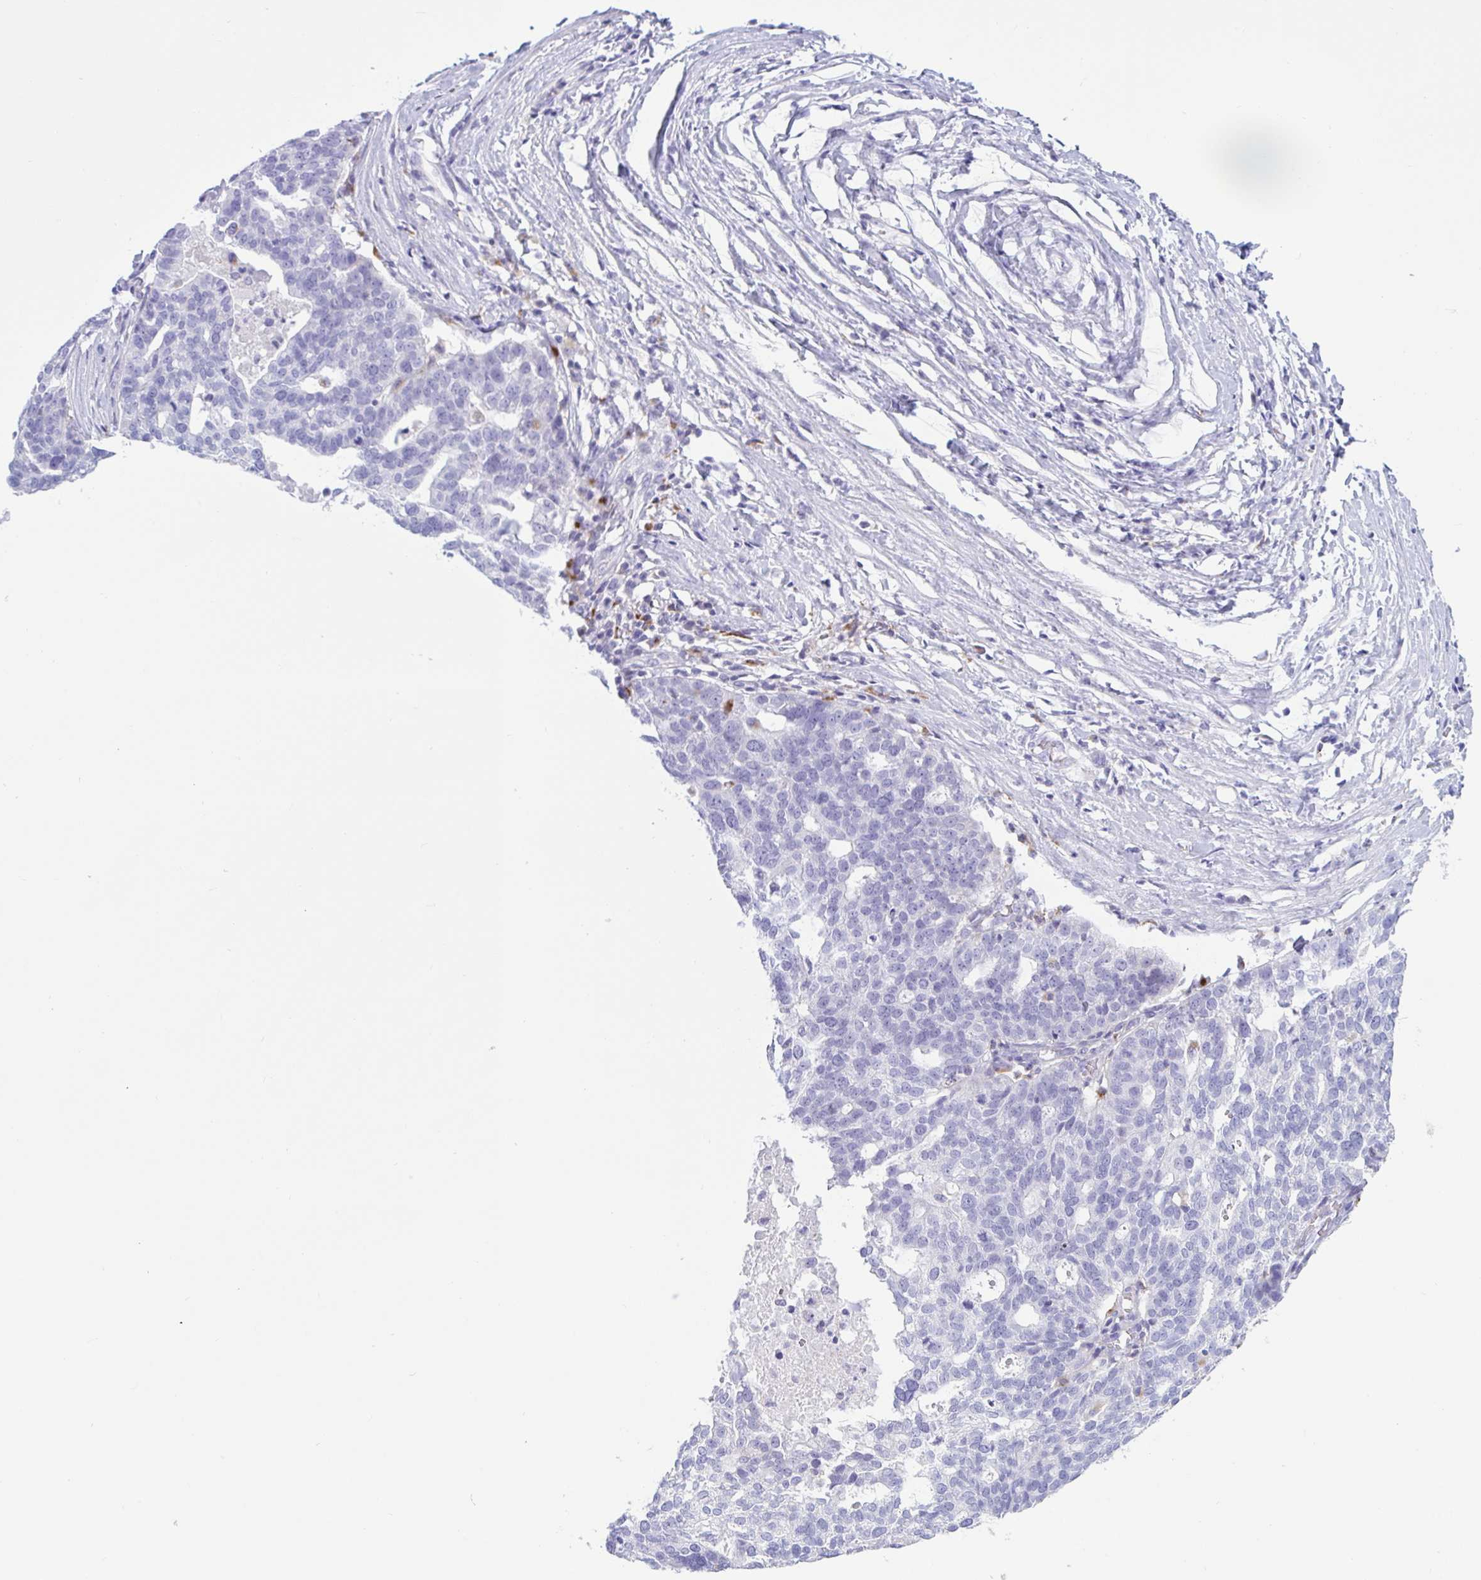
{"staining": {"intensity": "negative", "quantity": "none", "location": "none"}, "tissue": "ovarian cancer", "cell_type": "Tumor cells", "image_type": "cancer", "snomed": [{"axis": "morphology", "description": "Cystadenocarcinoma, serous, NOS"}, {"axis": "topography", "description": "Ovary"}], "caption": "Ovarian cancer was stained to show a protein in brown. There is no significant staining in tumor cells. Brightfield microscopy of immunohistochemistry stained with DAB (3,3'-diaminobenzidine) (brown) and hematoxylin (blue), captured at high magnification.", "gene": "XCL1", "patient": {"sex": "female", "age": 59}}